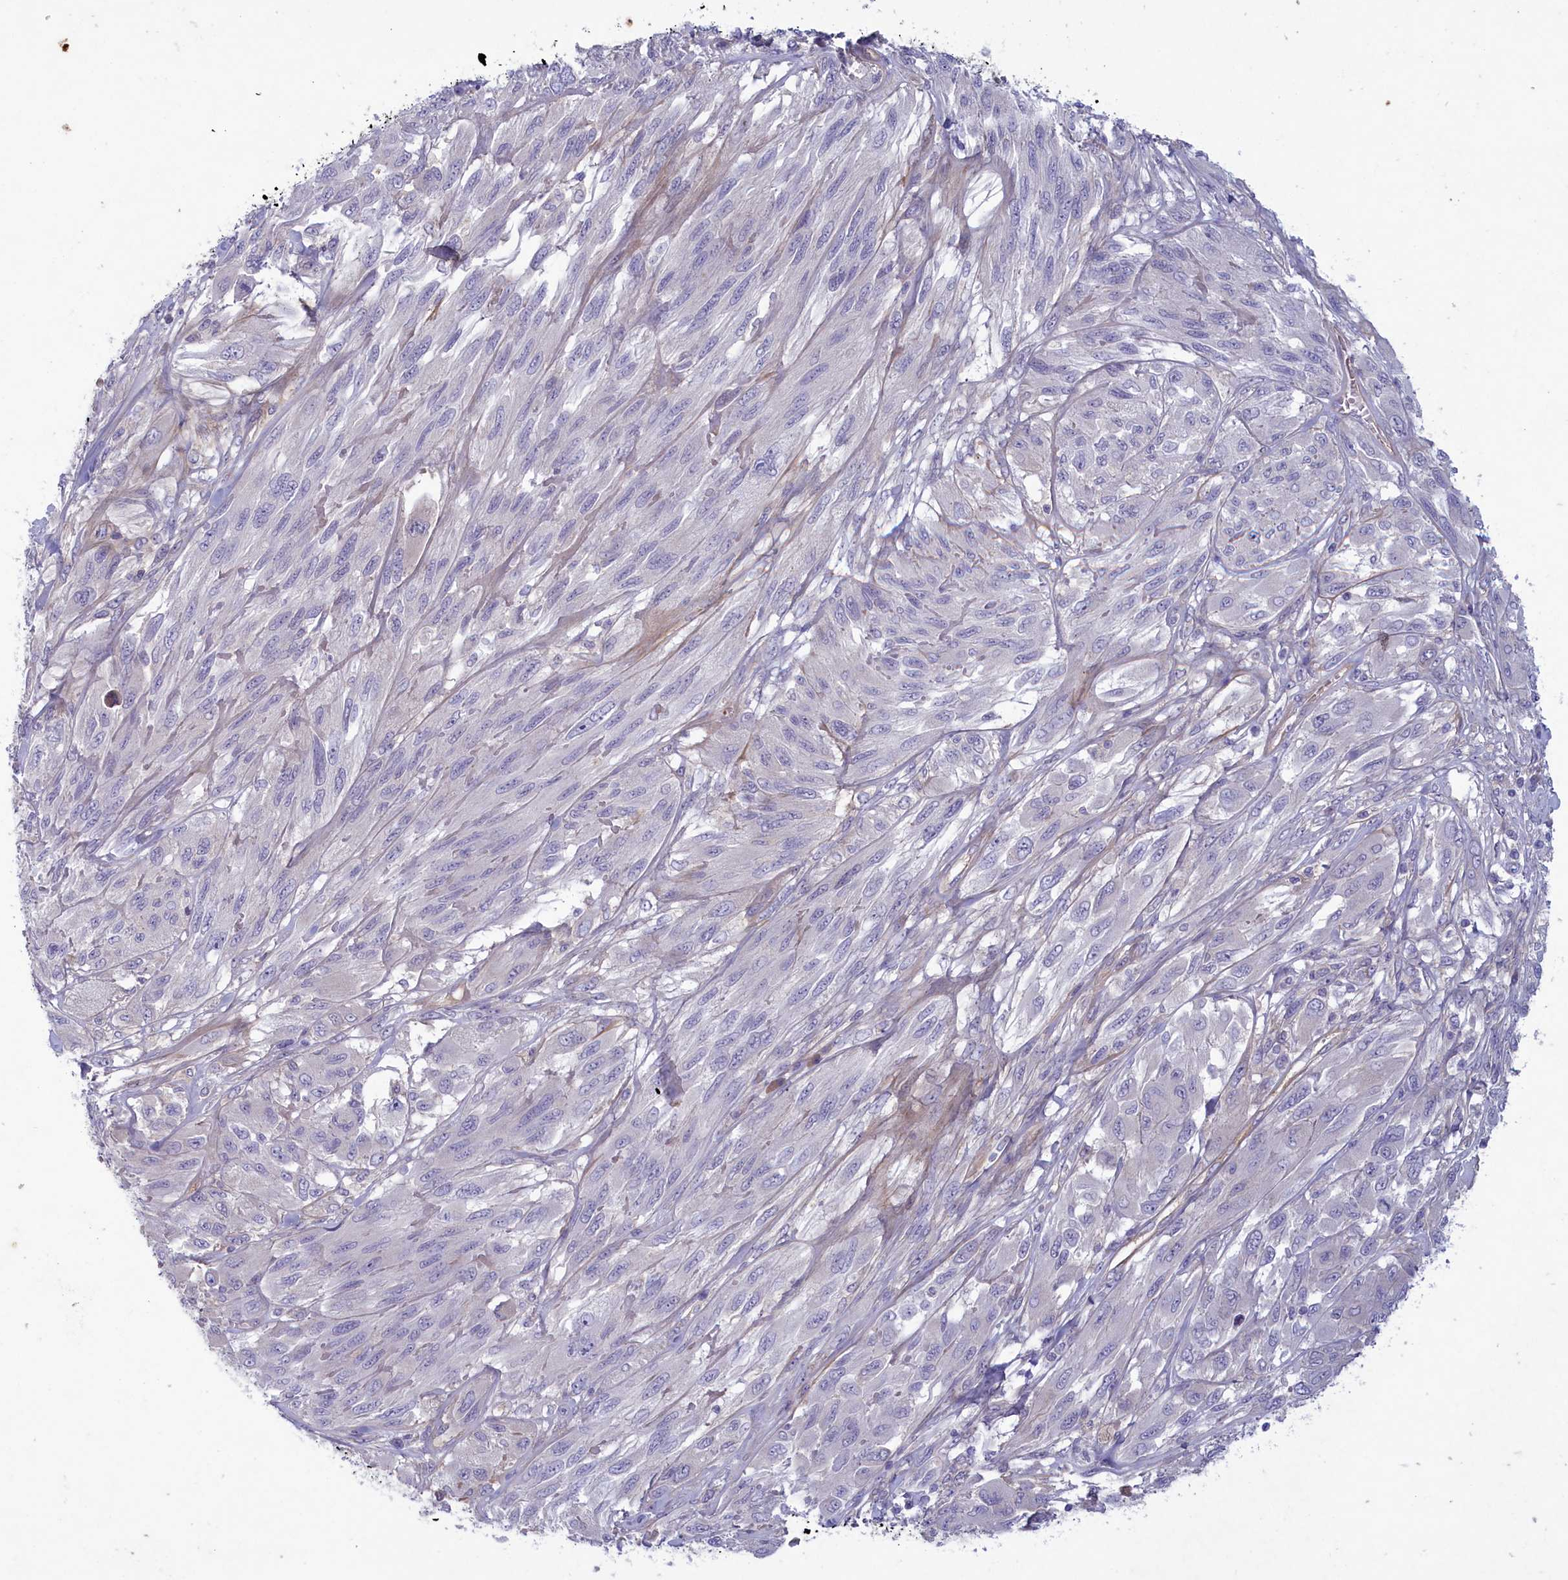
{"staining": {"intensity": "negative", "quantity": "none", "location": "none"}, "tissue": "melanoma", "cell_type": "Tumor cells", "image_type": "cancer", "snomed": [{"axis": "morphology", "description": "Malignant melanoma, NOS"}, {"axis": "topography", "description": "Skin"}], "caption": "A photomicrograph of malignant melanoma stained for a protein exhibits no brown staining in tumor cells. (Brightfield microscopy of DAB immunohistochemistry (IHC) at high magnification).", "gene": "PLEKHG6", "patient": {"sex": "female", "age": 91}}